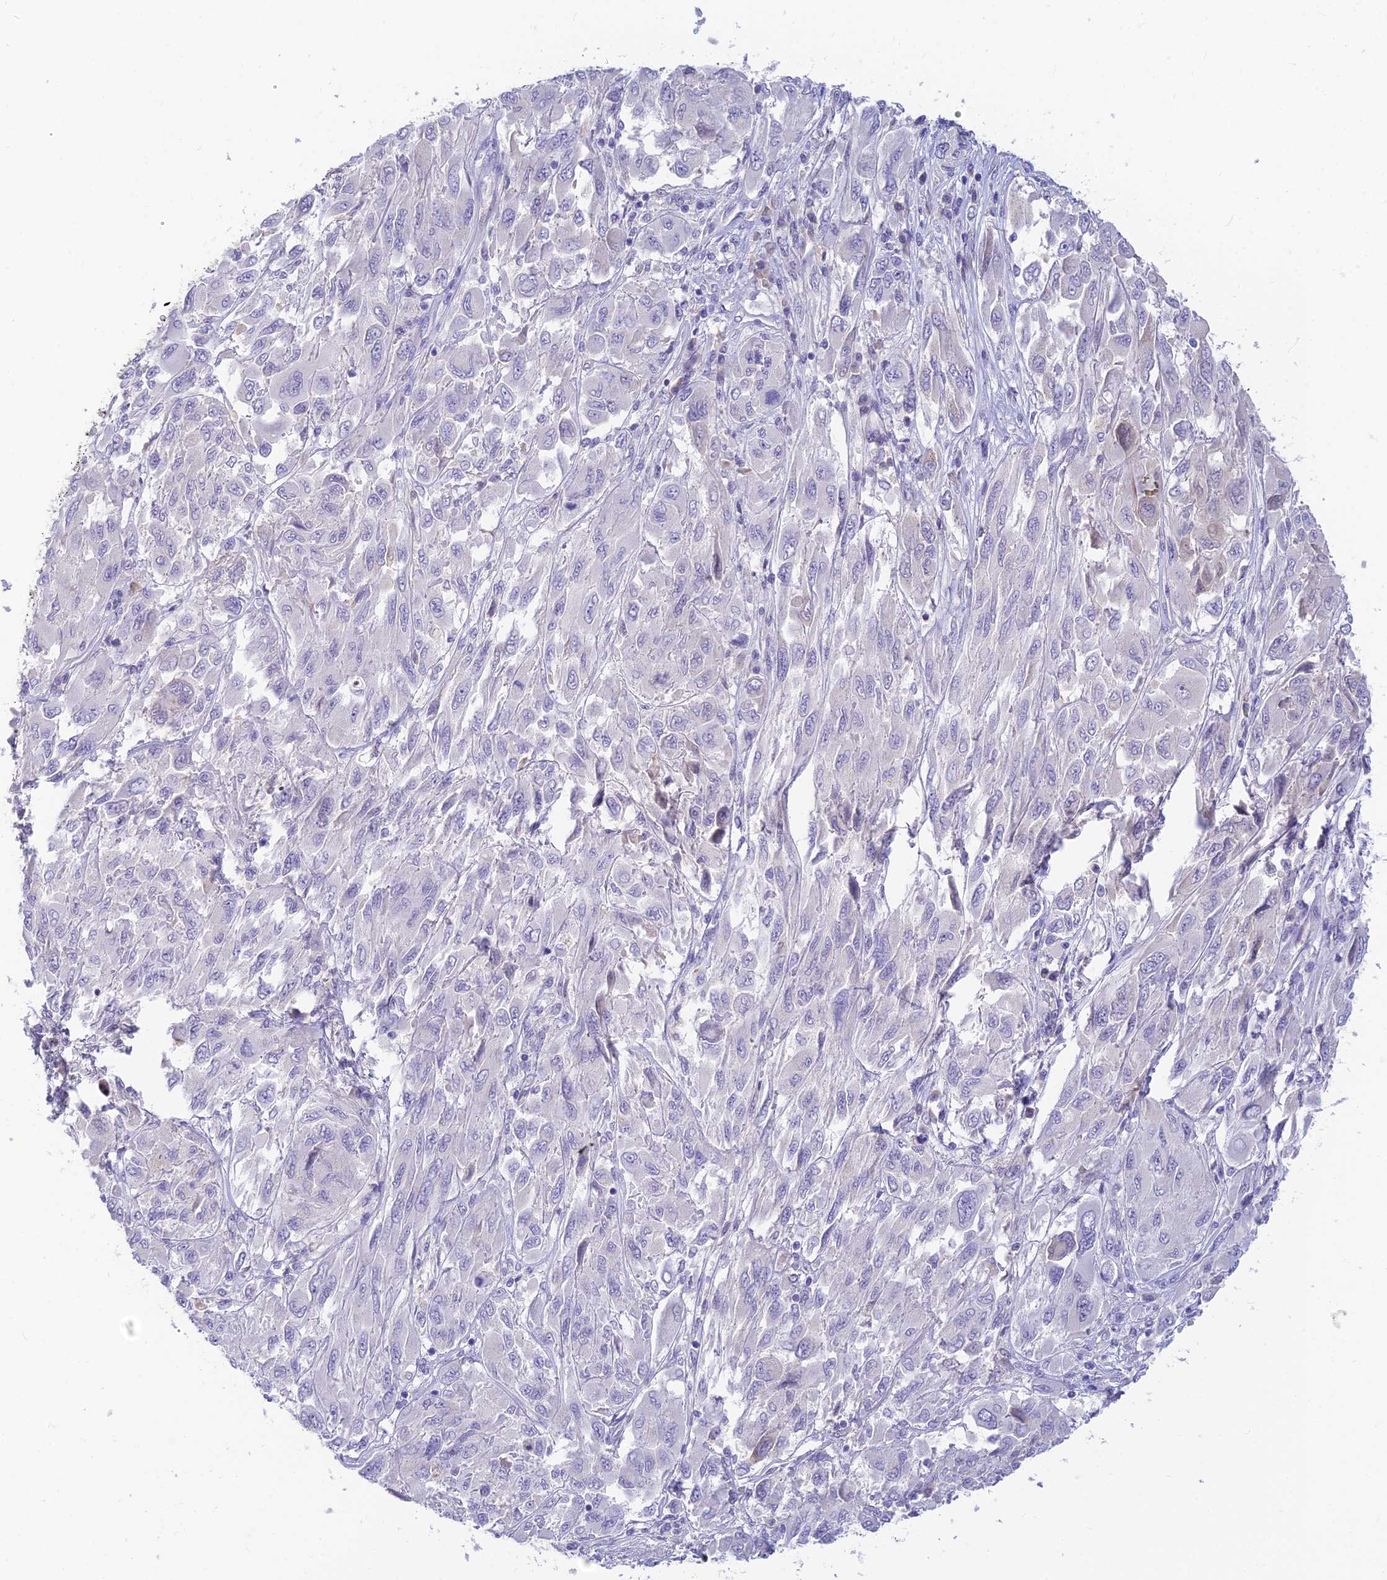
{"staining": {"intensity": "negative", "quantity": "none", "location": "none"}, "tissue": "melanoma", "cell_type": "Tumor cells", "image_type": "cancer", "snomed": [{"axis": "morphology", "description": "Malignant melanoma, NOS"}, {"axis": "topography", "description": "Skin"}], "caption": "This histopathology image is of melanoma stained with IHC to label a protein in brown with the nuclei are counter-stained blue. There is no staining in tumor cells.", "gene": "INTS13", "patient": {"sex": "female", "age": 91}}